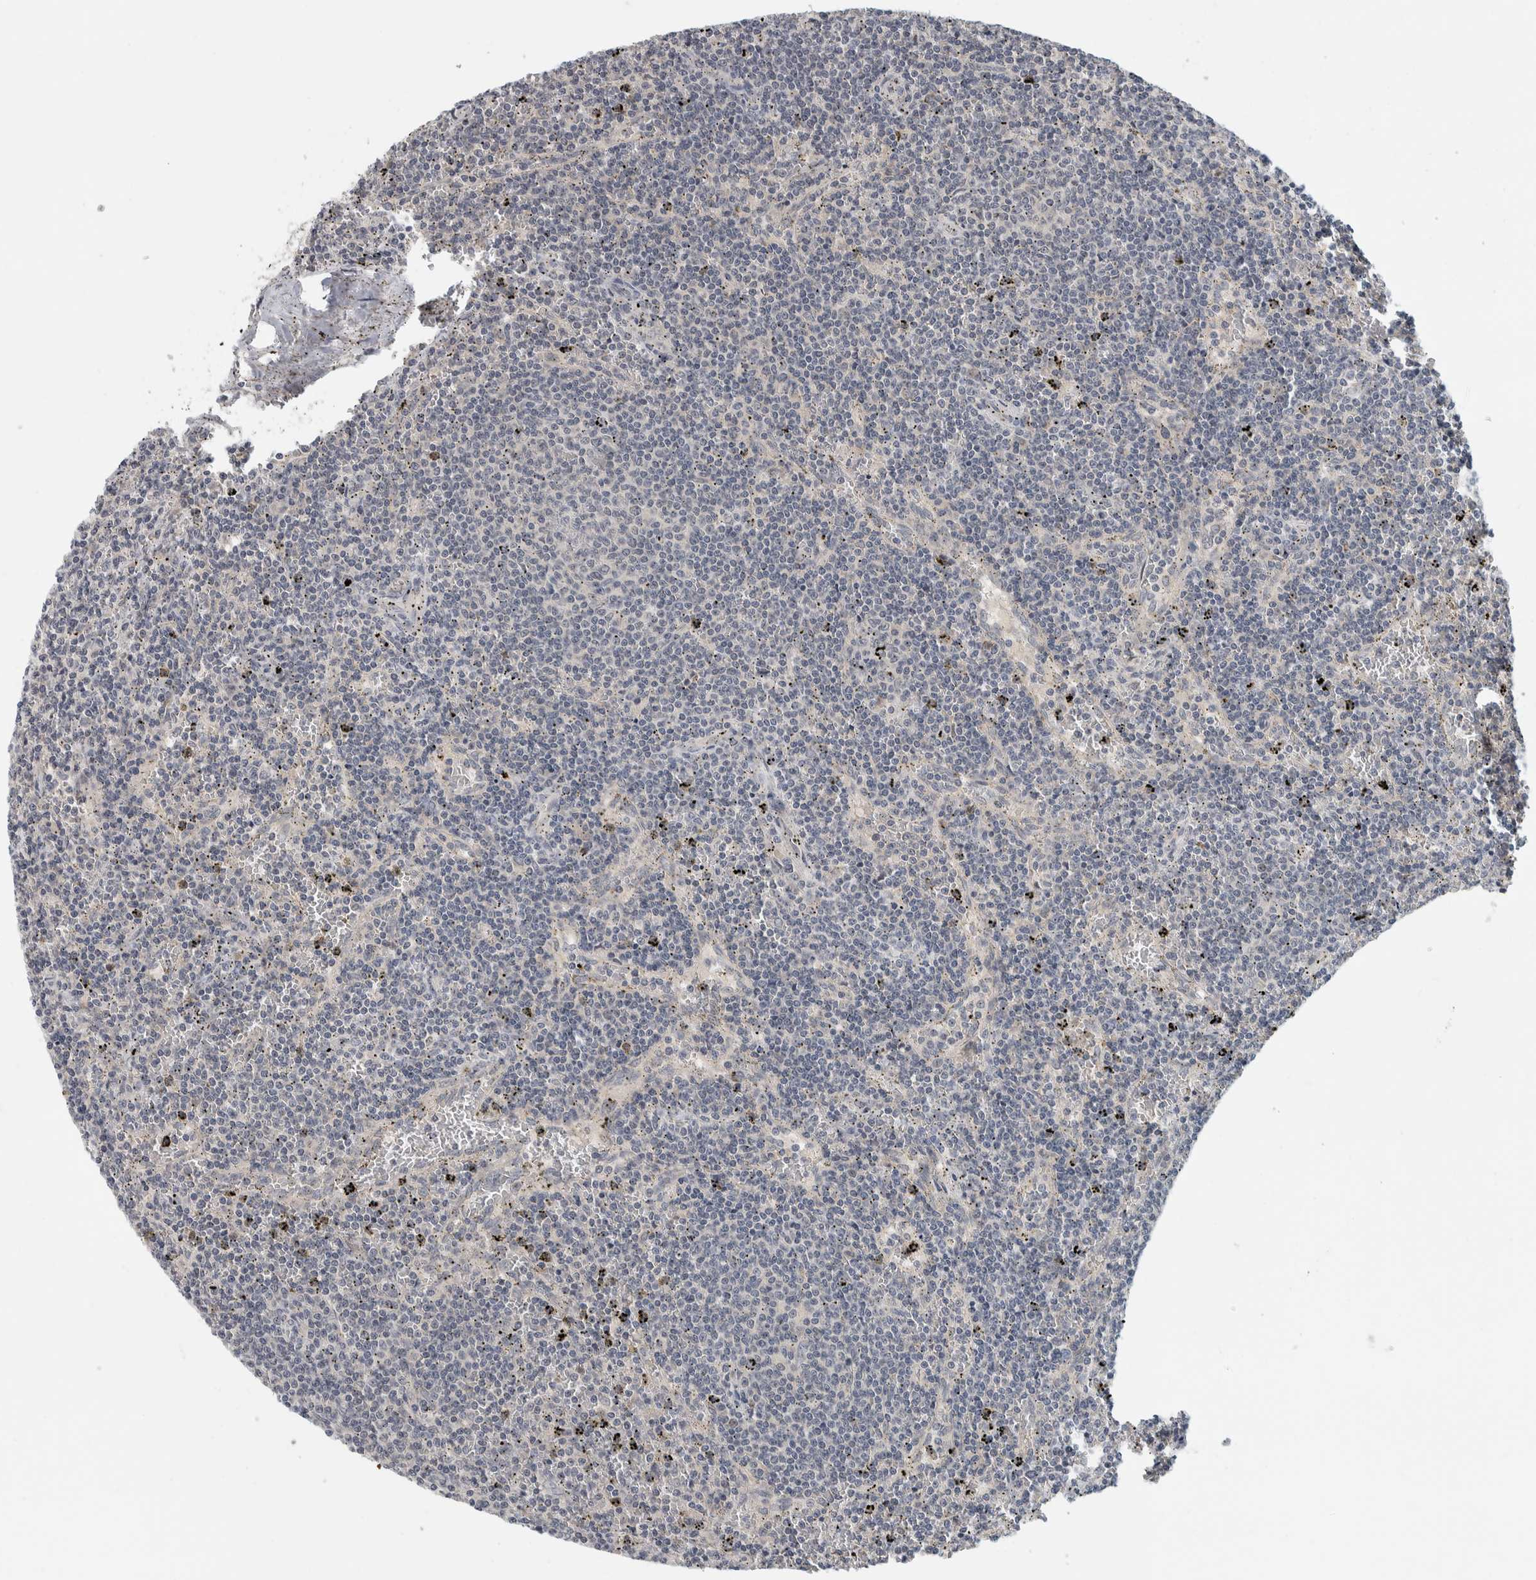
{"staining": {"intensity": "negative", "quantity": "none", "location": "none"}, "tissue": "lymphoma", "cell_type": "Tumor cells", "image_type": "cancer", "snomed": [{"axis": "morphology", "description": "Malignant lymphoma, non-Hodgkin's type, Low grade"}, {"axis": "topography", "description": "Spleen"}], "caption": "DAB immunohistochemical staining of low-grade malignant lymphoma, non-Hodgkin's type reveals no significant positivity in tumor cells.", "gene": "AFP", "patient": {"sex": "female", "age": 50}}